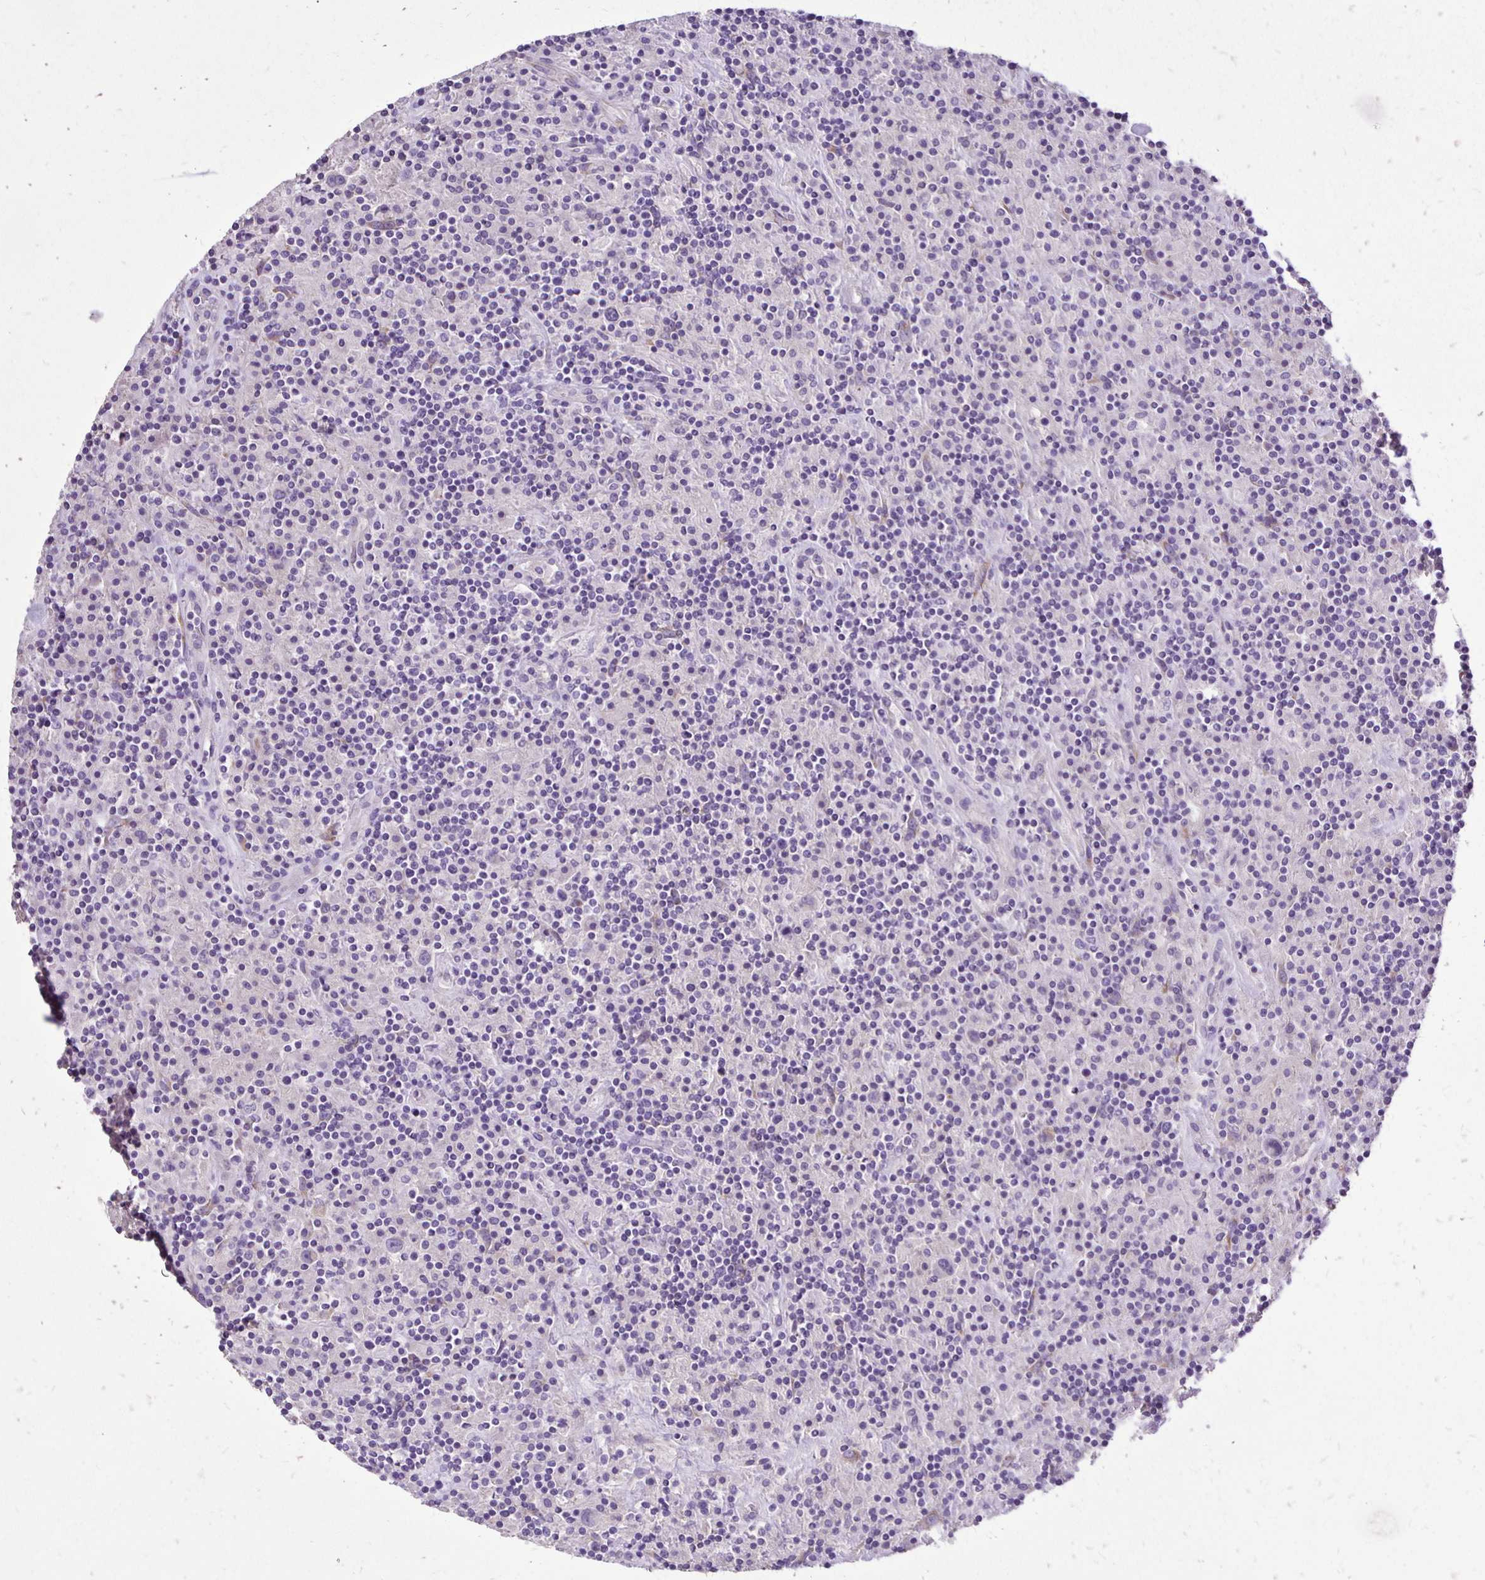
{"staining": {"intensity": "negative", "quantity": "none", "location": "none"}, "tissue": "lymphoma", "cell_type": "Tumor cells", "image_type": "cancer", "snomed": [{"axis": "morphology", "description": "Hodgkin's disease, NOS"}, {"axis": "topography", "description": "Lymph node"}], "caption": "Tumor cells show no significant expression in lymphoma.", "gene": "ANKRD45", "patient": {"sex": "male", "age": 70}}